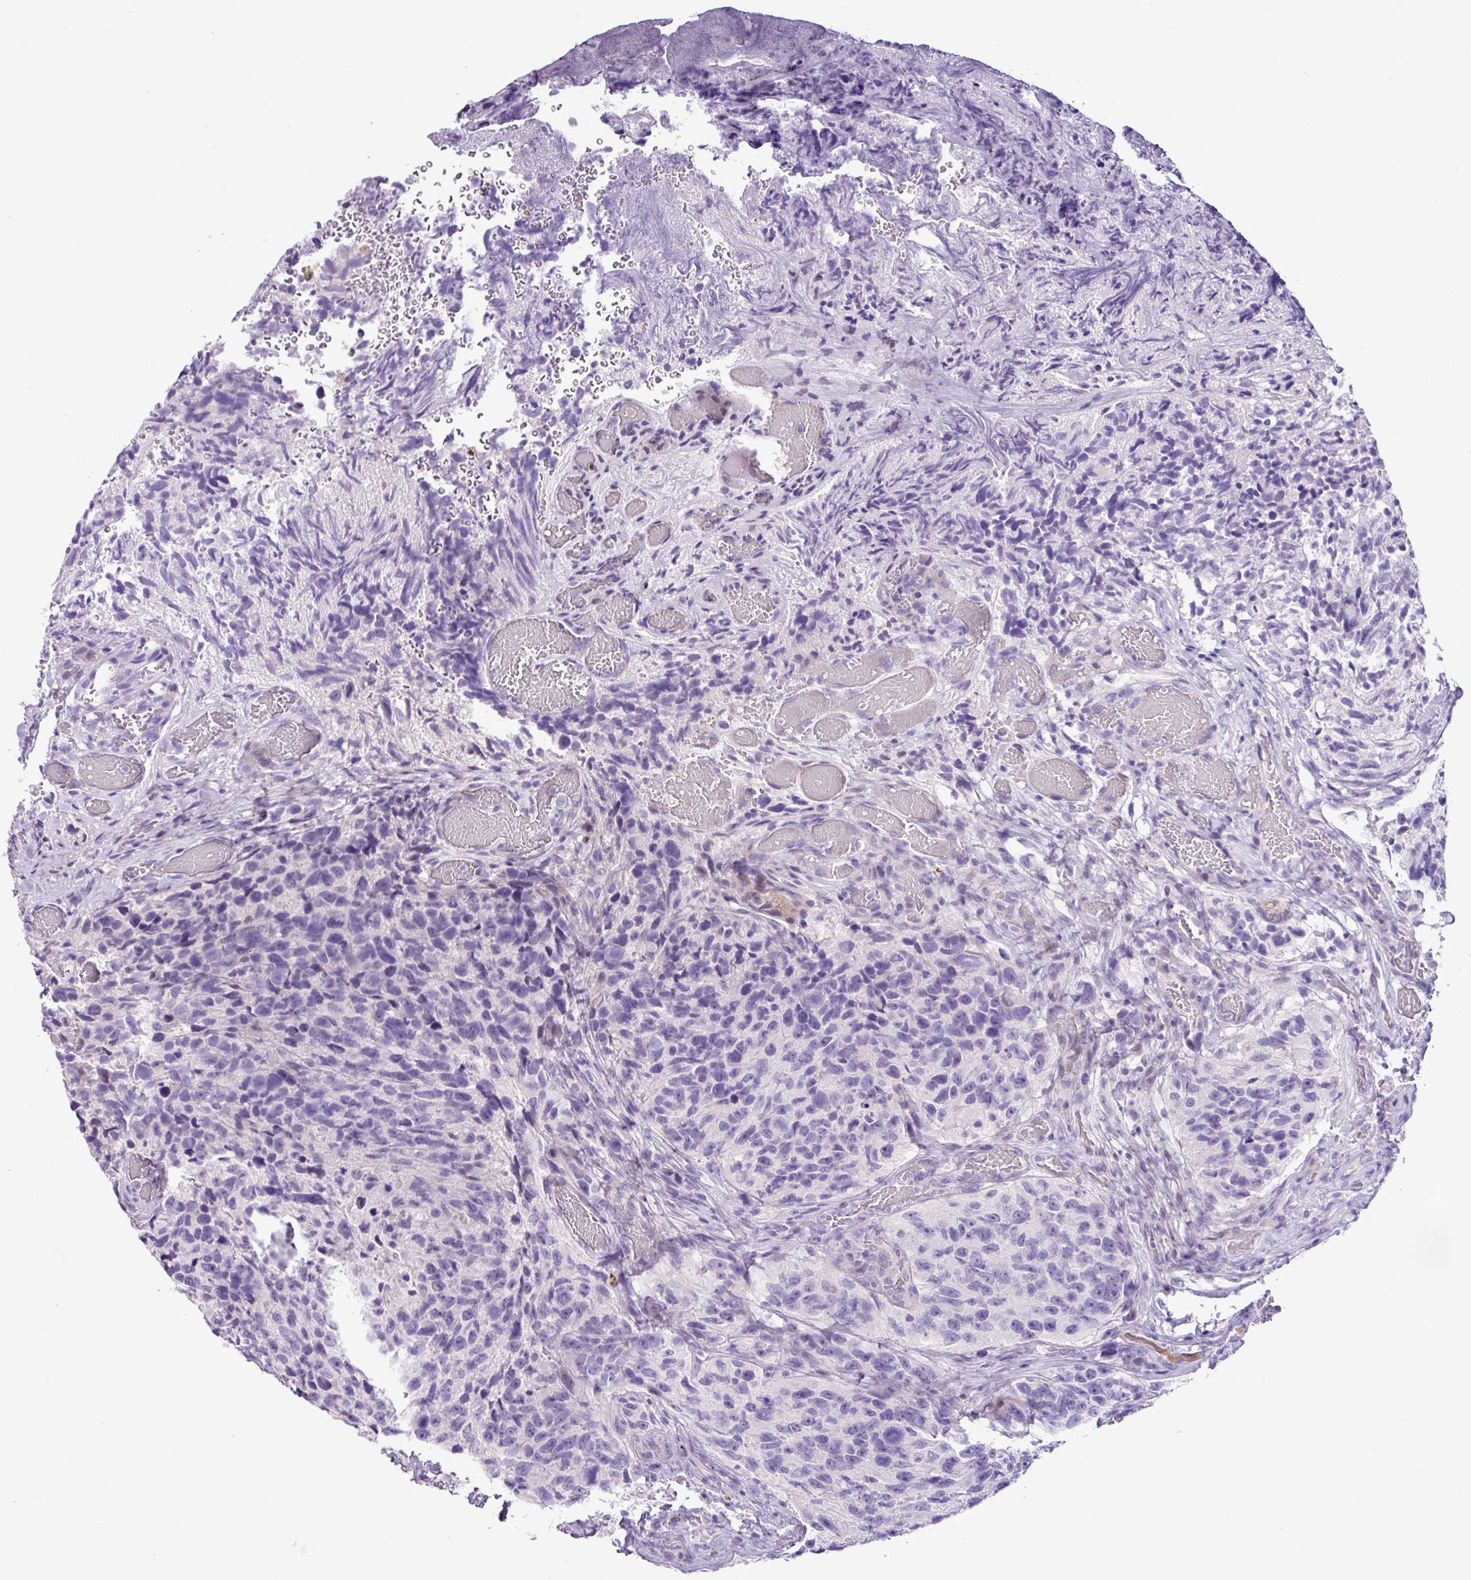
{"staining": {"intensity": "negative", "quantity": "none", "location": "none"}, "tissue": "glioma", "cell_type": "Tumor cells", "image_type": "cancer", "snomed": [{"axis": "morphology", "description": "Glioma, malignant, High grade"}, {"axis": "topography", "description": "Brain"}], "caption": "The histopathology image exhibits no significant expression in tumor cells of glioma.", "gene": "YLPM1", "patient": {"sex": "male", "age": 69}}